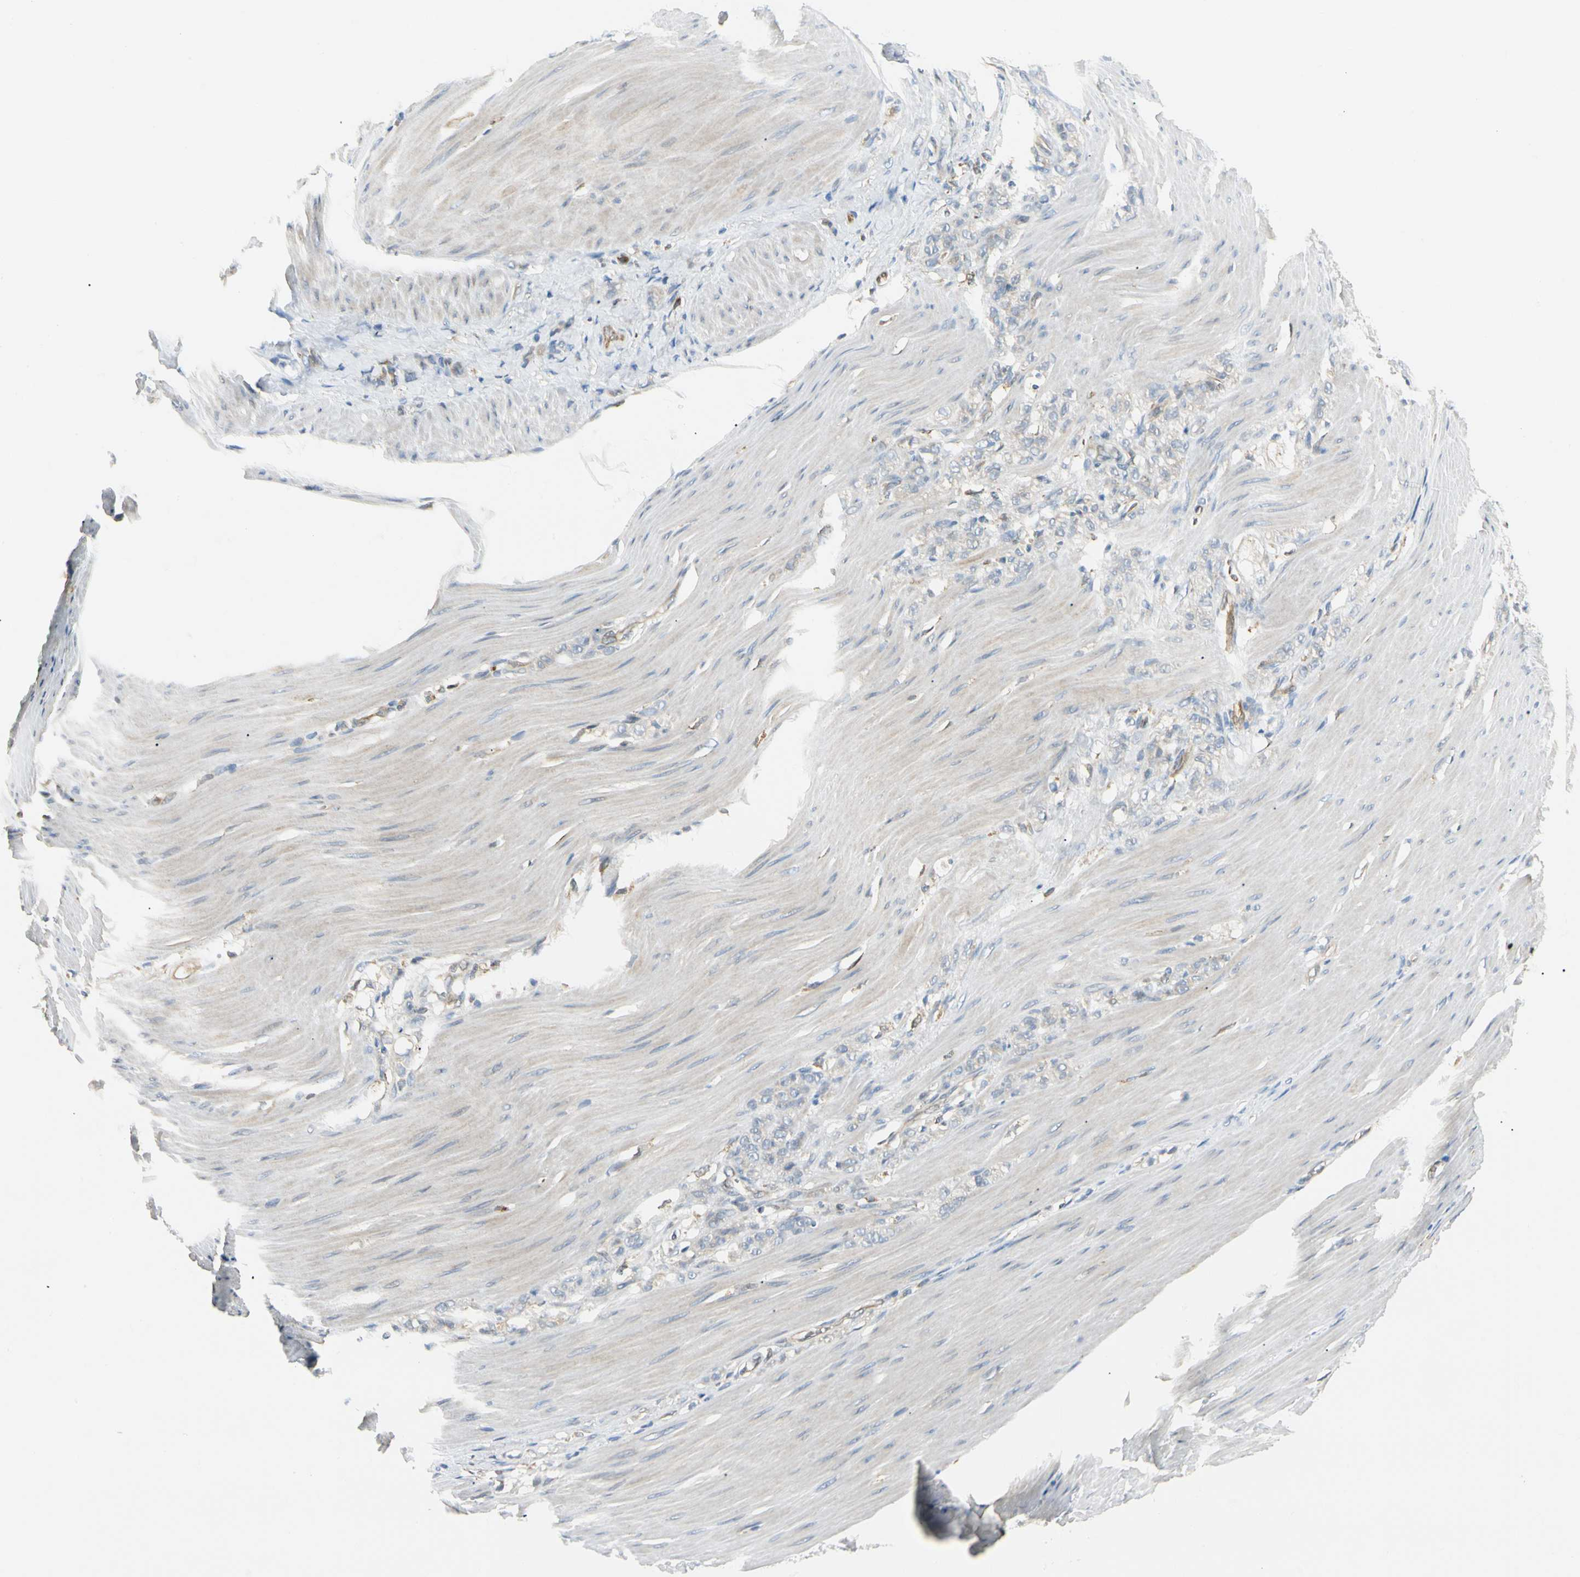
{"staining": {"intensity": "negative", "quantity": "none", "location": "none"}, "tissue": "stomach cancer", "cell_type": "Tumor cells", "image_type": "cancer", "snomed": [{"axis": "morphology", "description": "Adenocarcinoma, NOS"}, {"axis": "topography", "description": "Stomach"}], "caption": "Tumor cells show no significant protein positivity in stomach cancer.", "gene": "LPCAT2", "patient": {"sex": "male", "age": 82}}